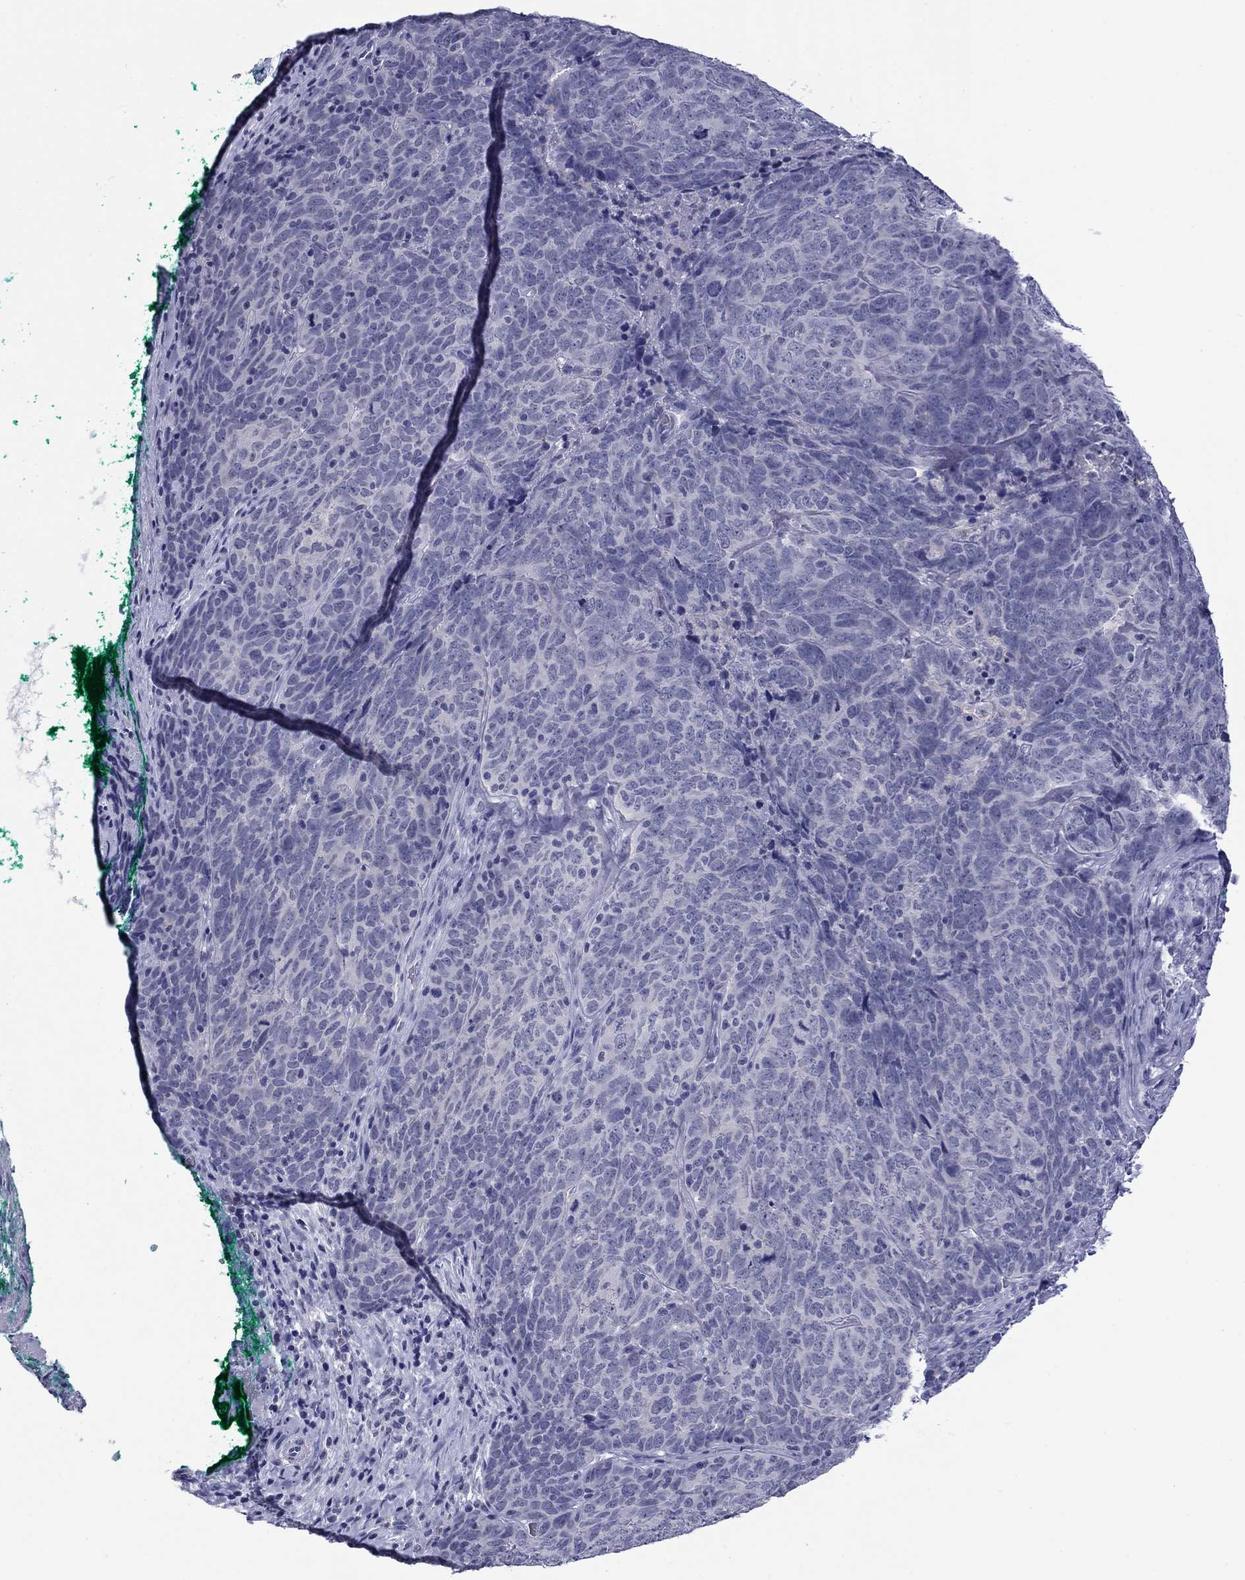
{"staining": {"intensity": "negative", "quantity": "none", "location": "none"}, "tissue": "skin cancer", "cell_type": "Tumor cells", "image_type": "cancer", "snomed": [{"axis": "morphology", "description": "Squamous cell carcinoma, NOS"}, {"axis": "topography", "description": "Skin"}, {"axis": "topography", "description": "Anal"}], "caption": "DAB immunohistochemical staining of human skin cancer (squamous cell carcinoma) demonstrates no significant expression in tumor cells. (Immunohistochemistry, brightfield microscopy, high magnification).", "gene": "TCFL5", "patient": {"sex": "female", "age": 51}}